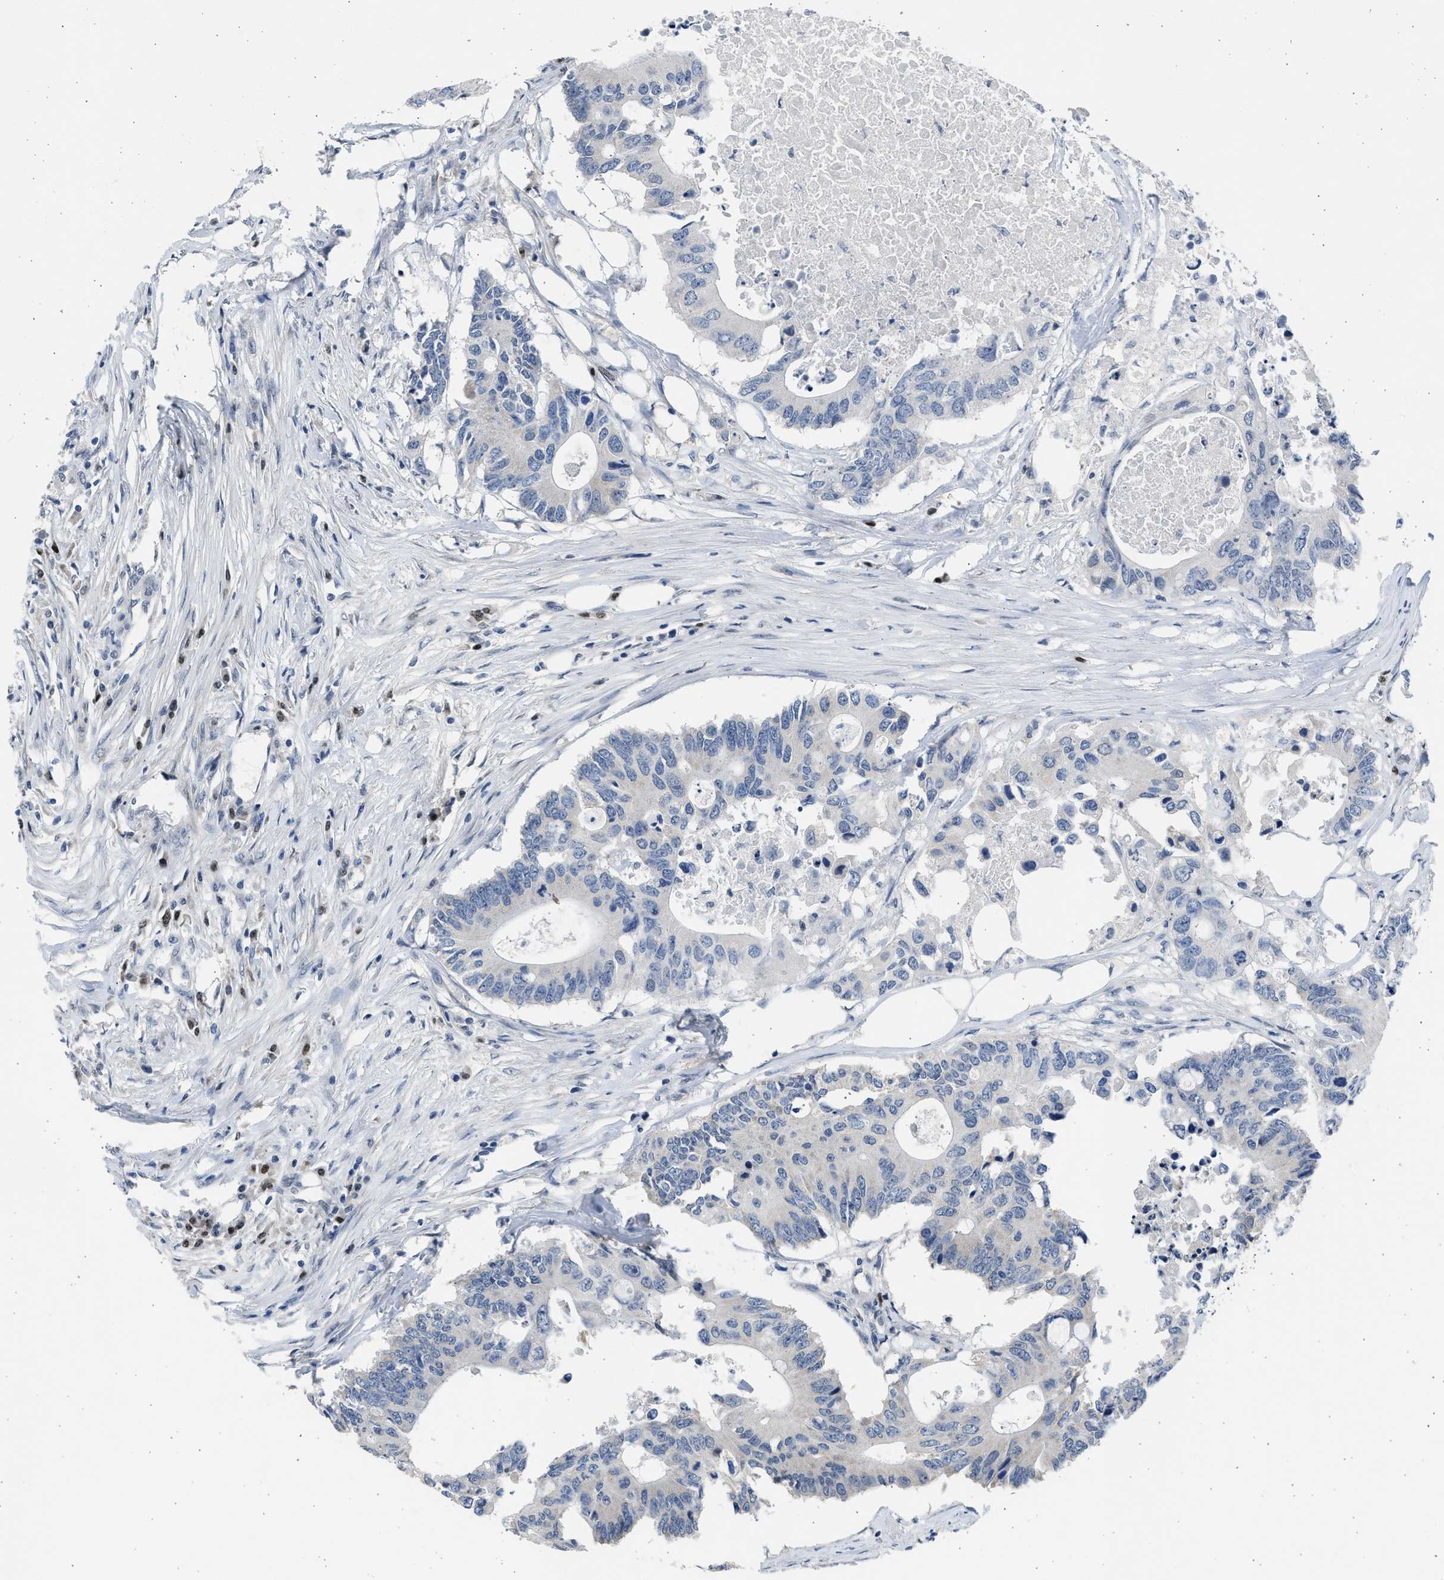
{"staining": {"intensity": "negative", "quantity": "none", "location": "none"}, "tissue": "colorectal cancer", "cell_type": "Tumor cells", "image_type": "cancer", "snomed": [{"axis": "morphology", "description": "Adenocarcinoma, NOS"}, {"axis": "topography", "description": "Colon"}], "caption": "Tumor cells show no significant positivity in colorectal cancer.", "gene": "HMGN3", "patient": {"sex": "male", "age": 71}}